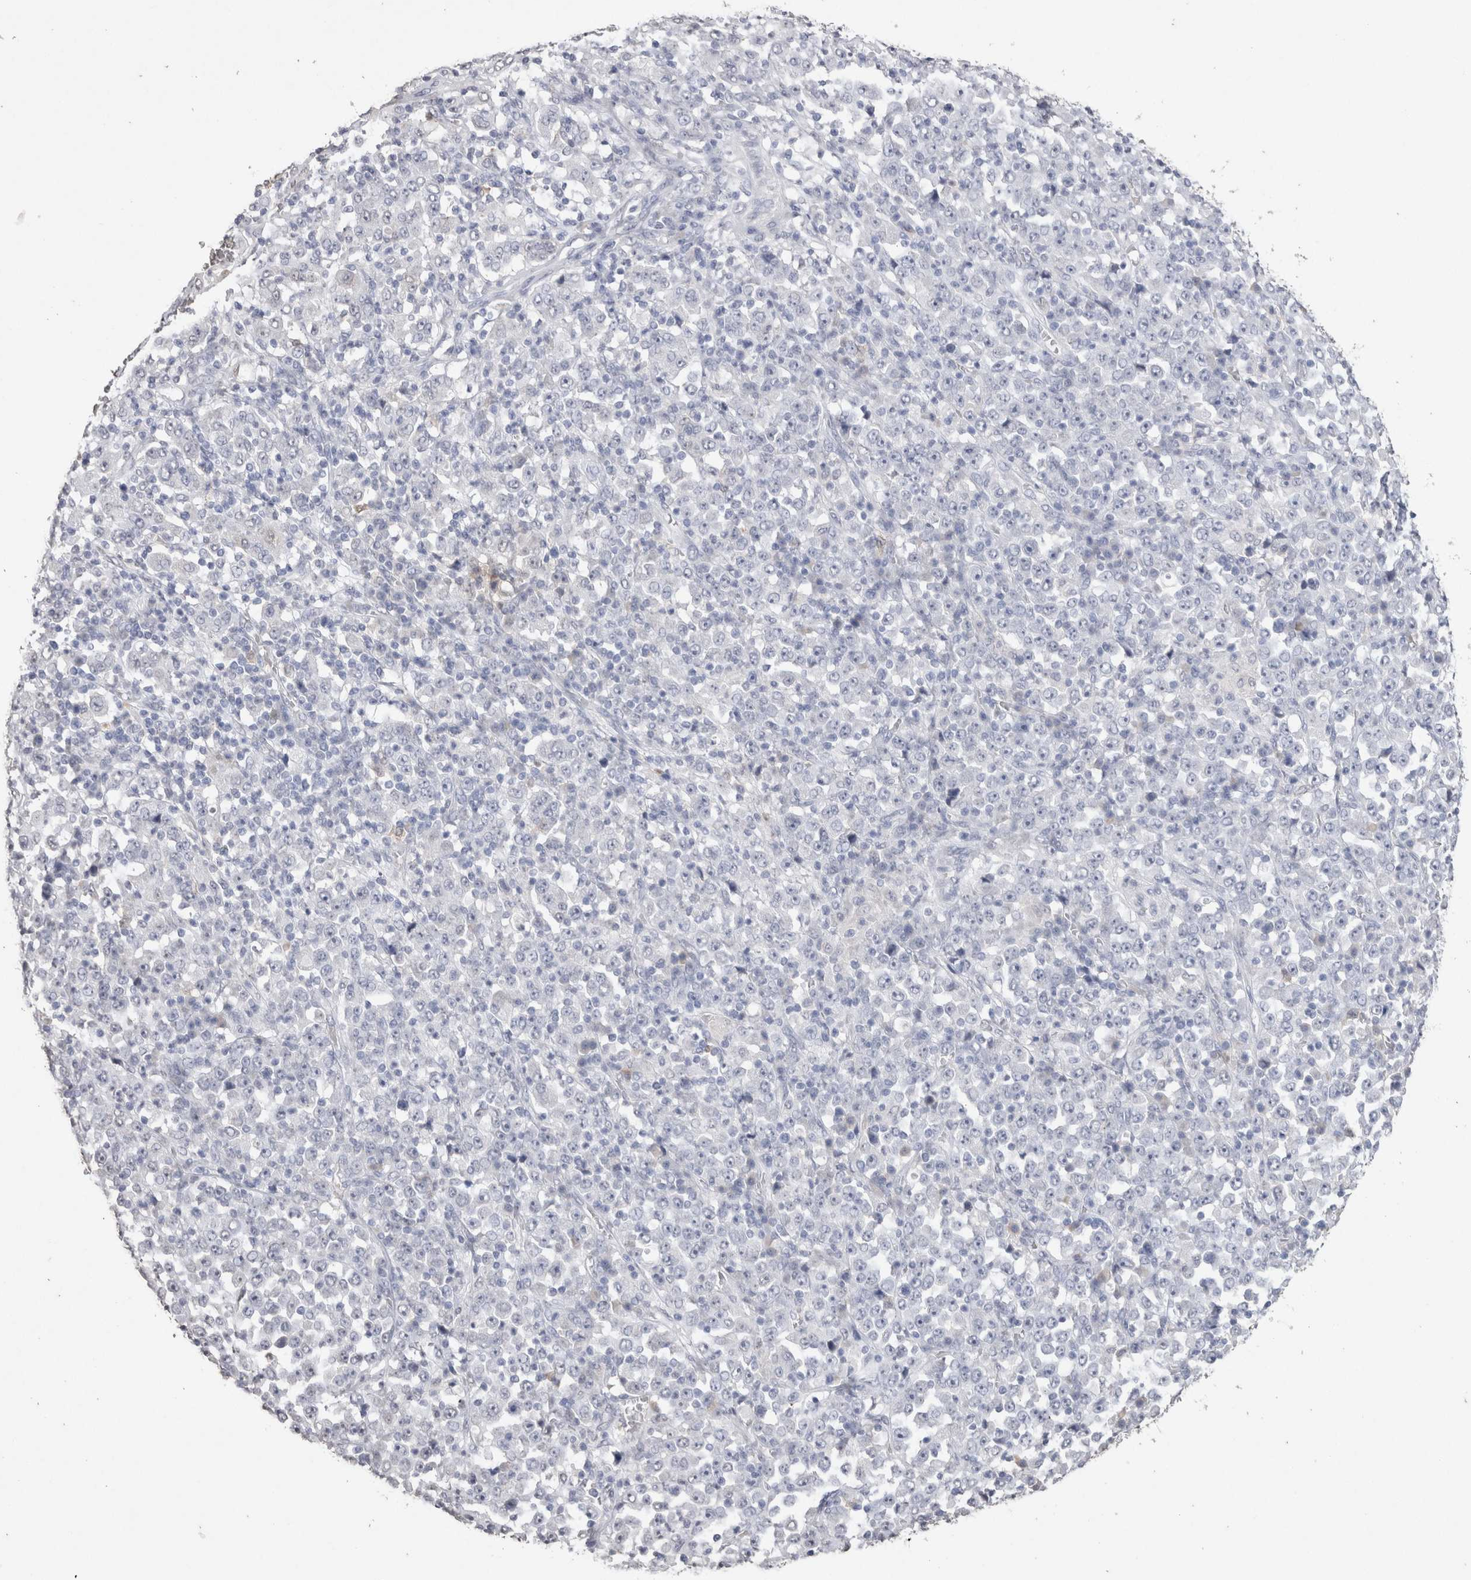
{"staining": {"intensity": "negative", "quantity": "none", "location": "none"}, "tissue": "stomach cancer", "cell_type": "Tumor cells", "image_type": "cancer", "snomed": [{"axis": "morphology", "description": "Normal tissue, NOS"}, {"axis": "morphology", "description": "Adenocarcinoma, NOS"}, {"axis": "topography", "description": "Stomach, upper"}, {"axis": "topography", "description": "Stomach"}], "caption": "Immunohistochemistry (IHC) image of neoplastic tissue: human stomach cancer stained with DAB (3,3'-diaminobenzidine) displays no significant protein staining in tumor cells. (Immunohistochemistry (IHC), brightfield microscopy, high magnification).", "gene": "LGALS2", "patient": {"sex": "male", "age": 59}}